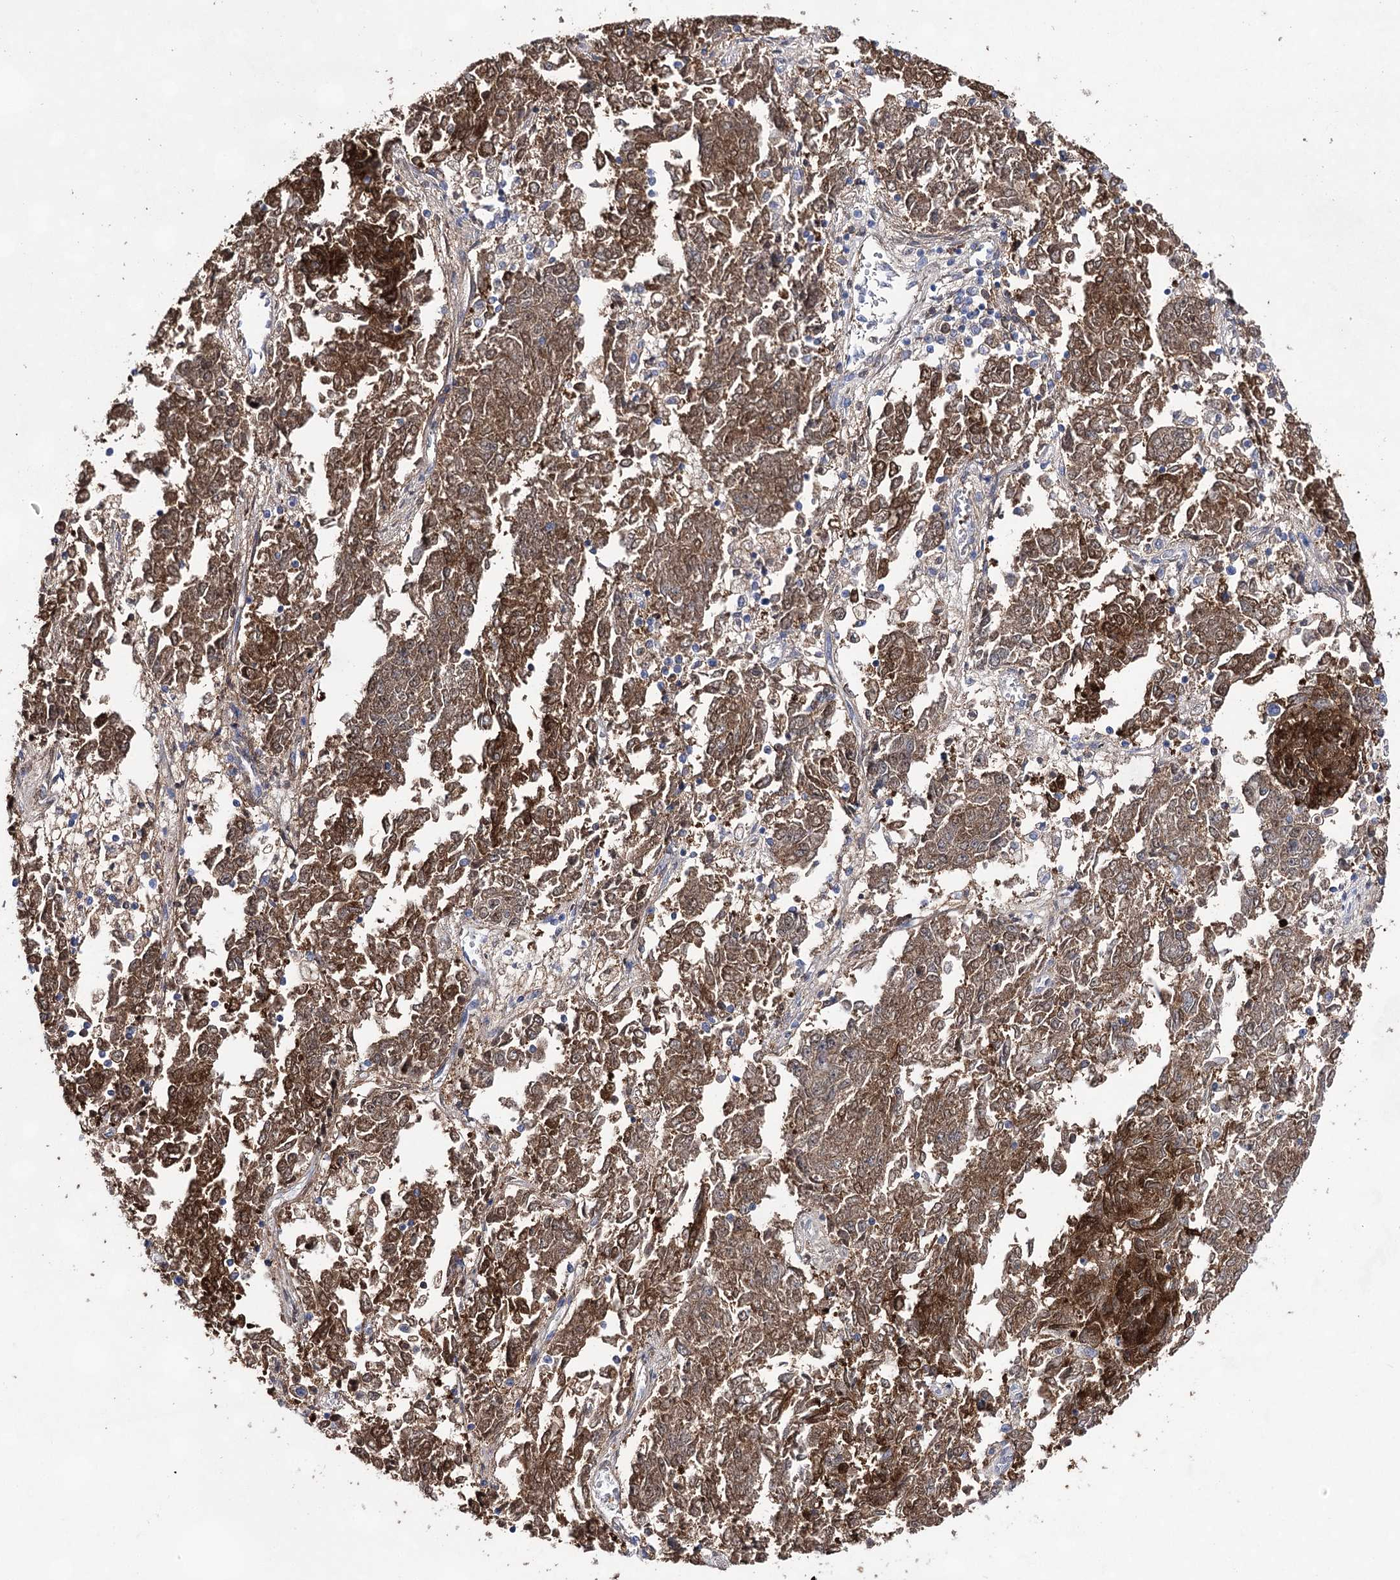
{"staining": {"intensity": "moderate", "quantity": ">75%", "location": "cytoplasmic/membranous"}, "tissue": "endometrial cancer", "cell_type": "Tumor cells", "image_type": "cancer", "snomed": [{"axis": "morphology", "description": "Adenocarcinoma, NOS"}, {"axis": "topography", "description": "Endometrium"}], "caption": "Endometrial adenocarcinoma stained for a protein shows moderate cytoplasmic/membranous positivity in tumor cells.", "gene": "UGDH", "patient": {"sex": "female", "age": 80}}